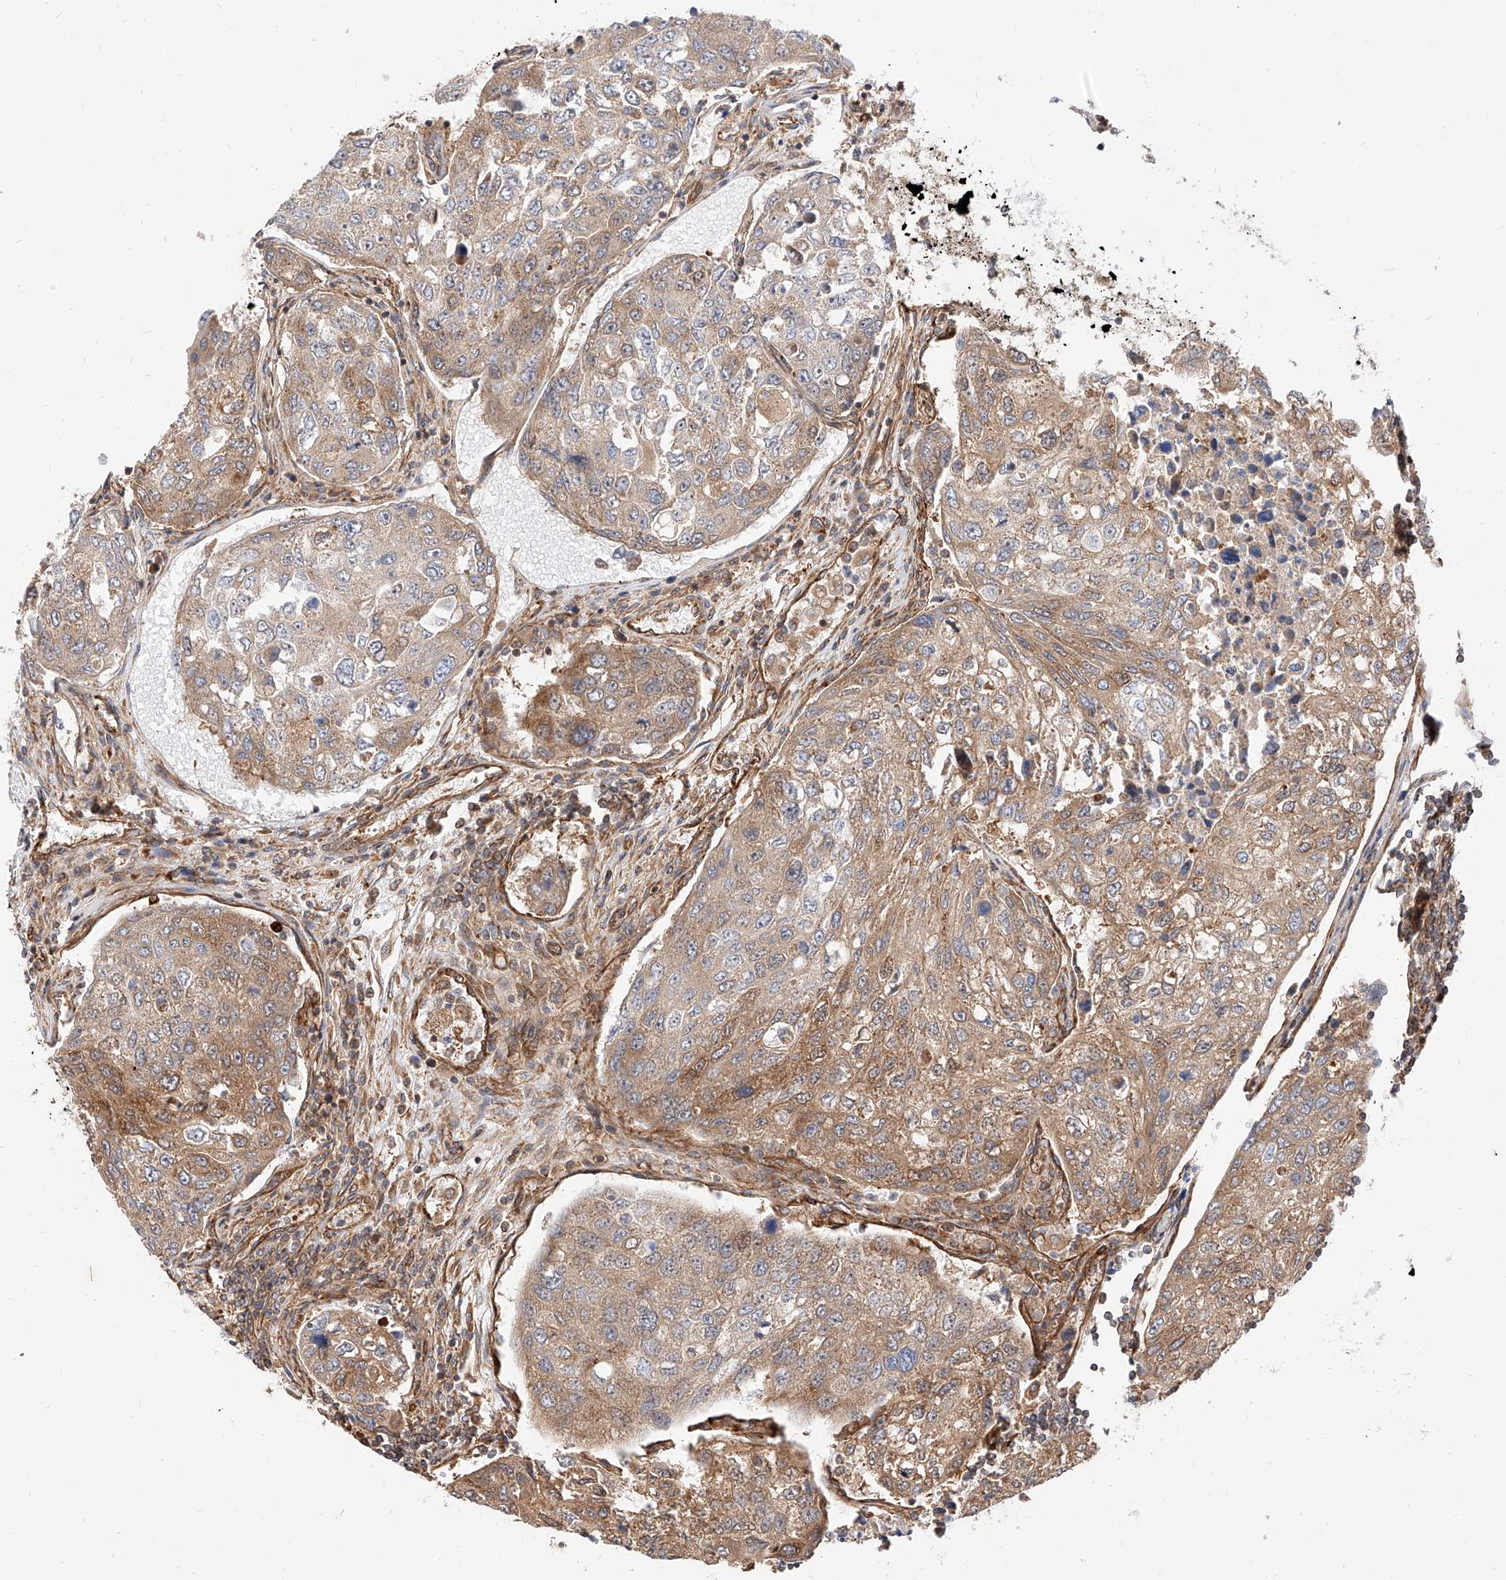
{"staining": {"intensity": "moderate", "quantity": "<25%", "location": "cytoplasmic/membranous"}, "tissue": "urothelial cancer", "cell_type": "Tumor cells", "image_type": "cancer", "snomed": [{"axis": "morphology", "description": "Urothelial carcinoma, High grade"}, {"axis": "topography", "description": "Lymph node"}, {"axis": "topography", "description": "Urinary bladder"}], "caption": "DAB immunohistochemical staining of human high-grade urothelial carcinoma shows moderate cytoplasmic/membranous protein positivity in approximately <25% of tumor cells.", "gene": "ISCA2", "patient": {"sex": "male", "age": 51}}